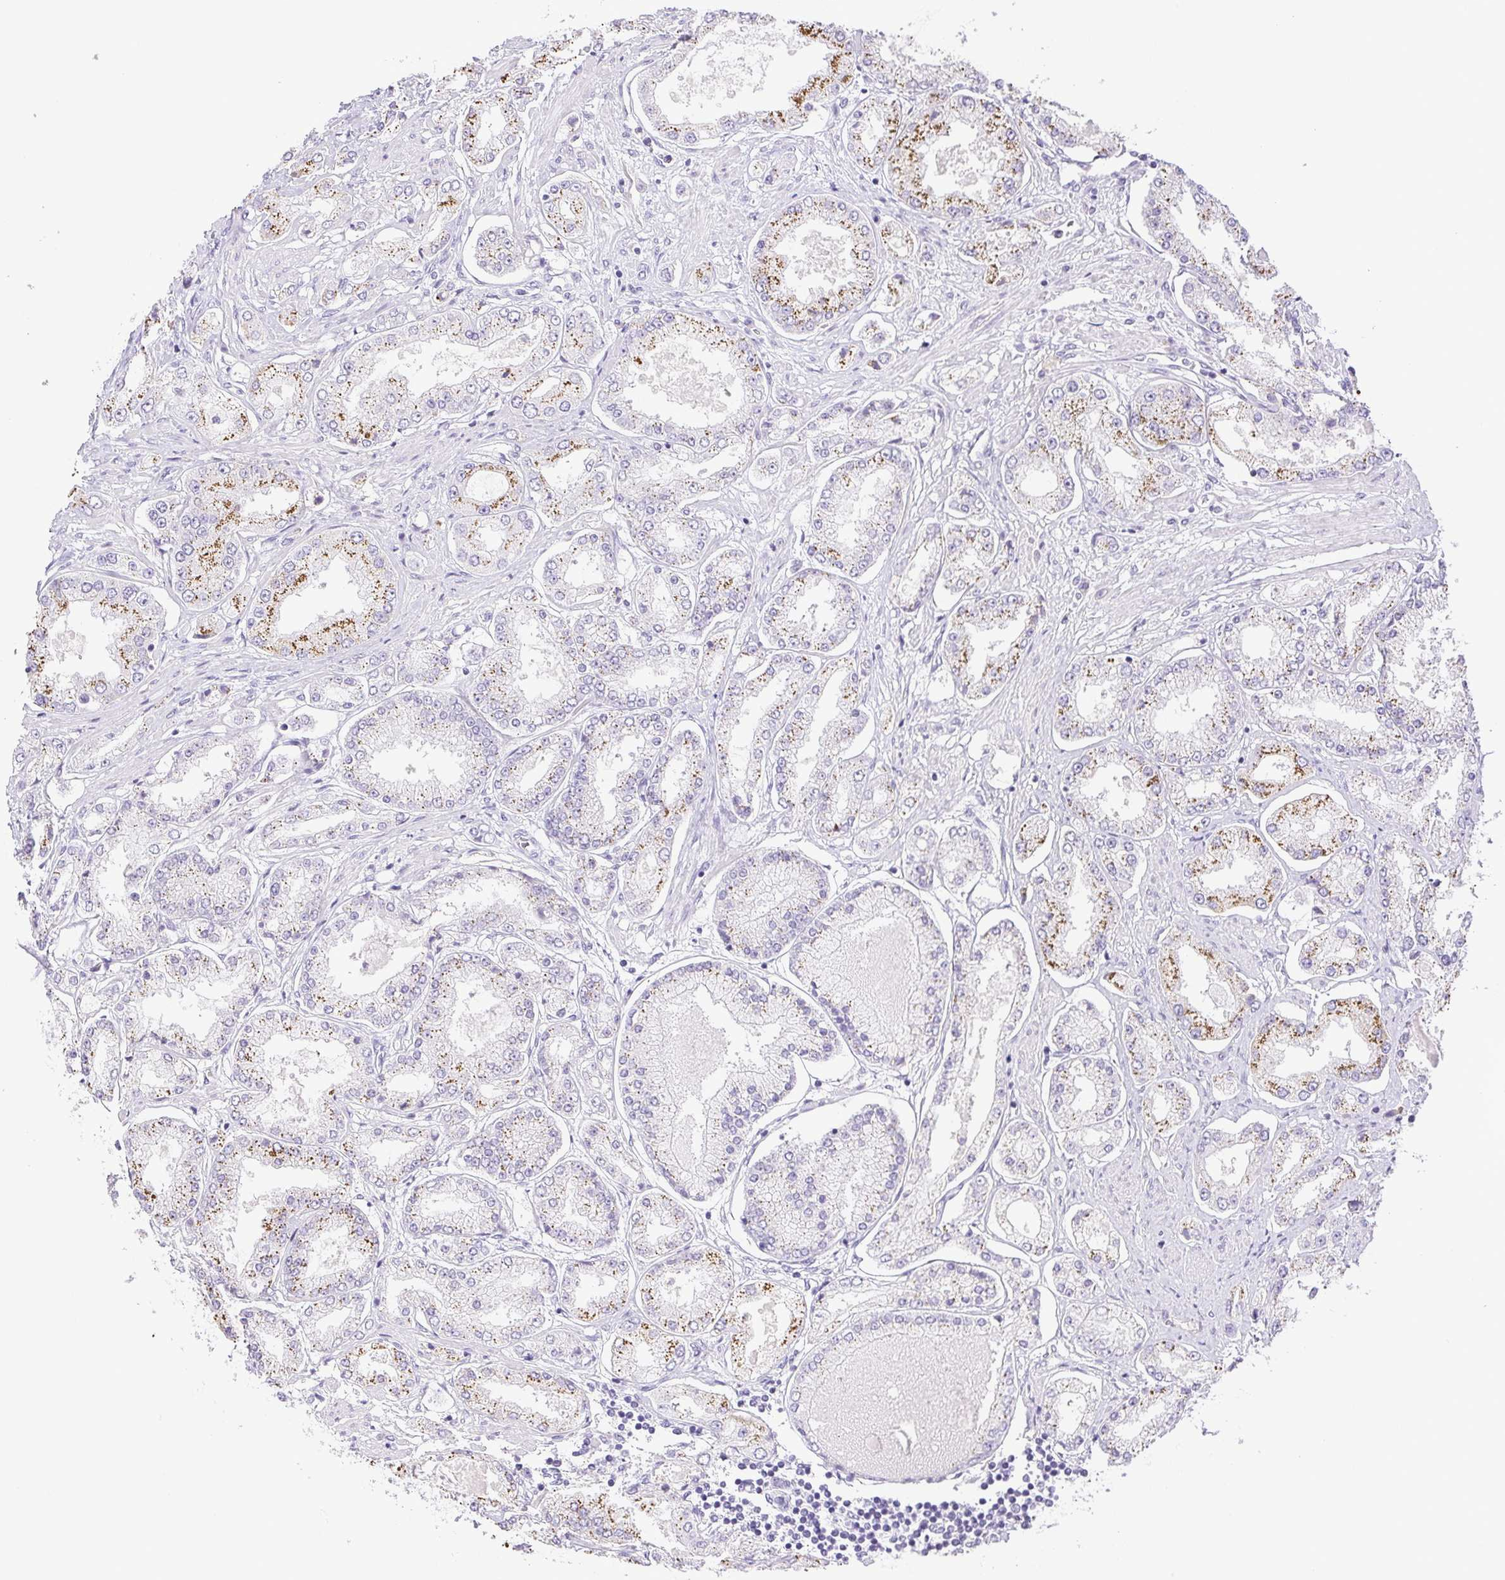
{"staining": {"intensity": "moderate", "quantity": "25%-75%", "location": "cytoplasmic/membranous"}, "tissue": "prostate cancer", "cell_type": "Tumor cells", "image_type": "cancer", "snomed": [{"axis": "morphology", "description": "Adenocarcinoma, High grade"}, {"axis": "topography", "description": "Prostate"}], "caption": "IHC of prostate adenocarcinoma (high-grade) reveals medium levels of moderate cytoplasmic/membranous staining in about 25%-75% of tumor cells. (Stains: DAB (3,3'-diaminobenzidine) in brown, nuclei in blue, Microscopy: brightfield microscopy at high magnification).", "gene": "PAPPA2", "patient": {"sex": "male", "age": 69}}